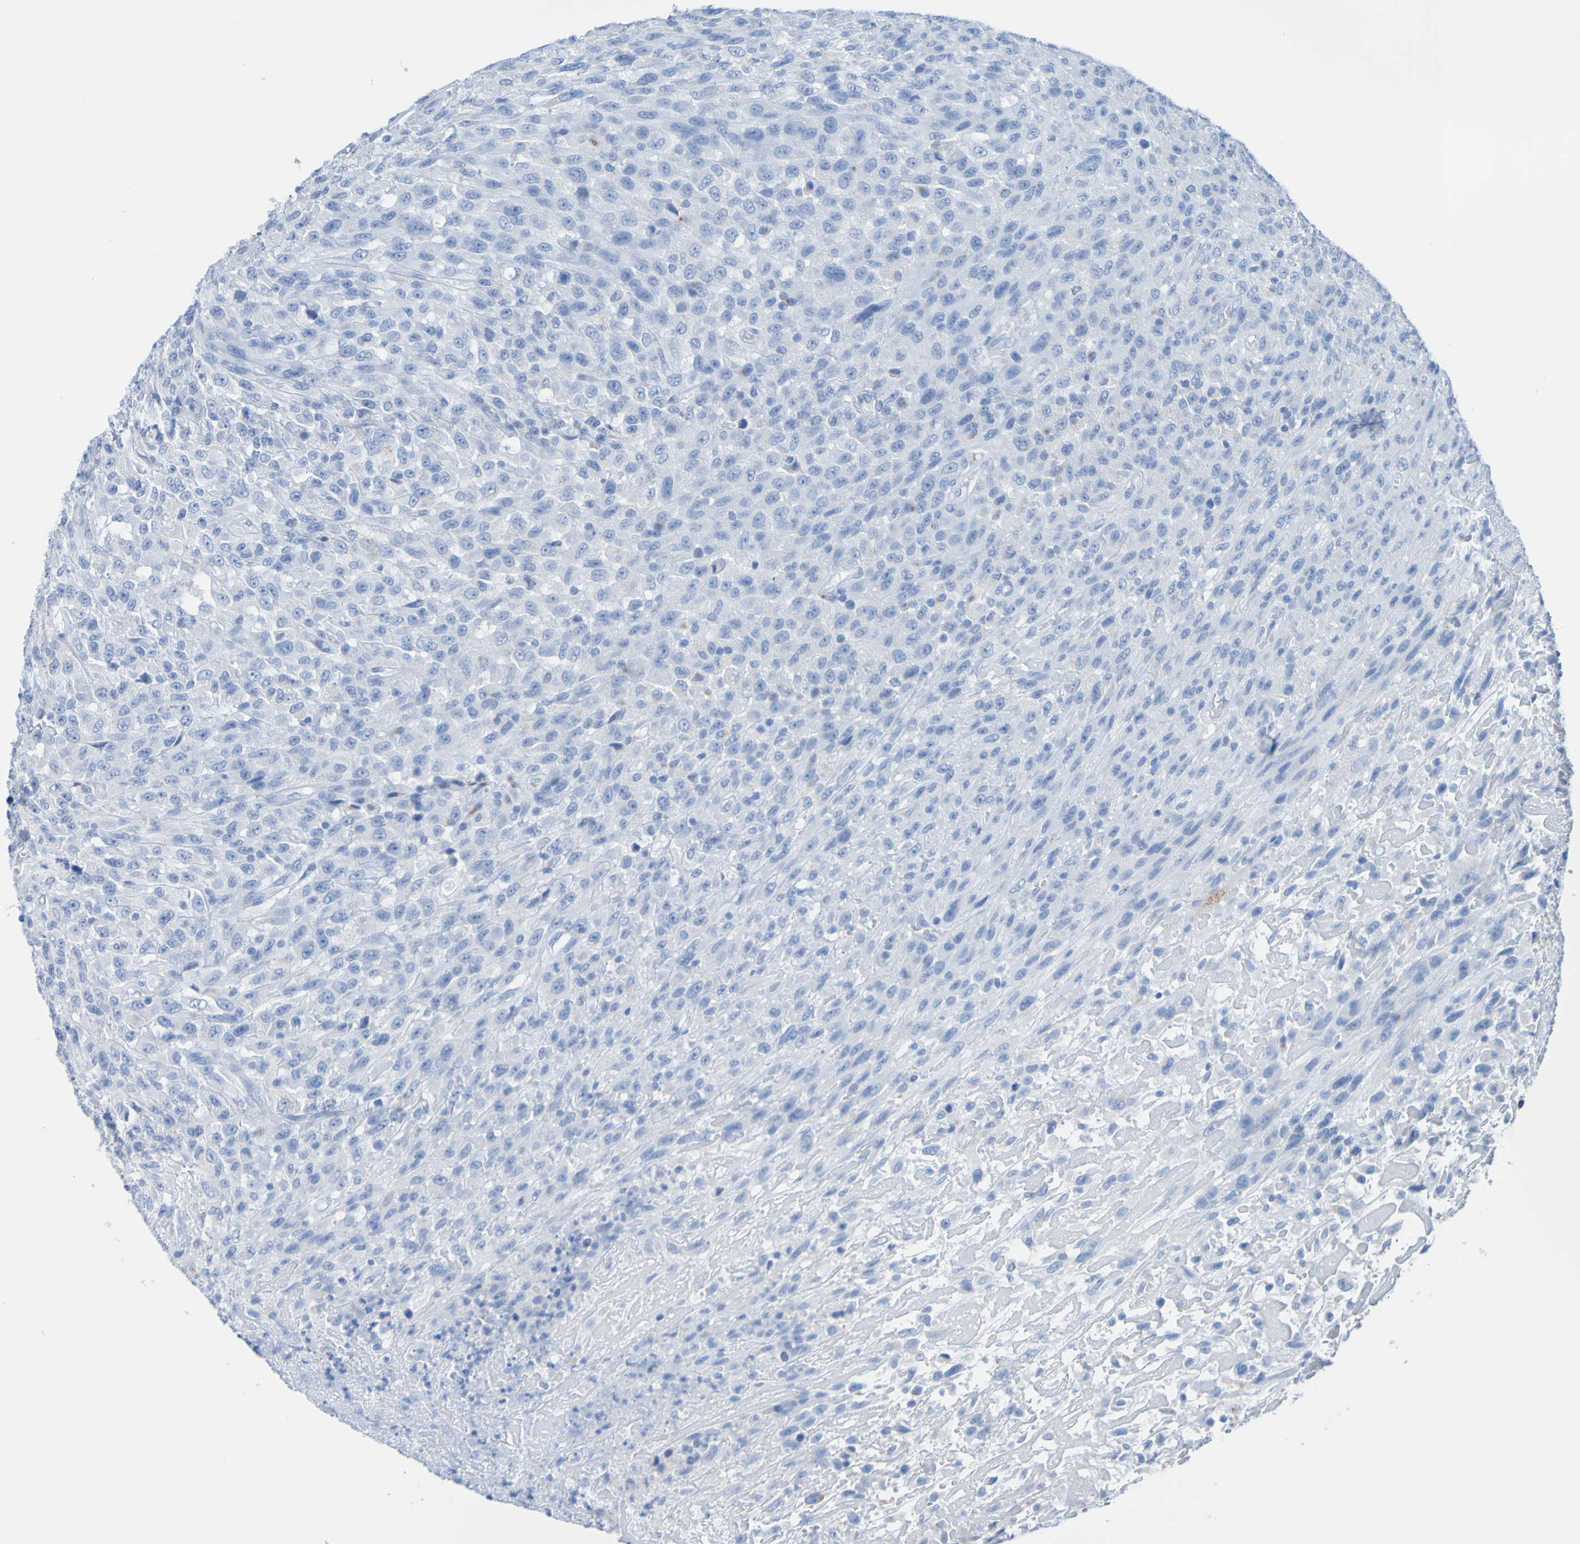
{"staining": {"intensity": "negative", "quantity": "none", "location": "none"}, "tissue": "urothelial cancer", "cell_type": "Tumor cells", "image_type": "cancer", "snomed": [{"axis": "morphology", "description": "Urothelial carcinoma, High grade"}, {"axis": "topography", "description": "Urinary bladder"}], "caption": "Immunohistochemistry micrograph of neoplastic tissue: human urothelial cancer stained with DAB shows no significant protein staining in tumor cells.", "gene": "ACMSD", "patient": {"sex": "male", "age": 66}}